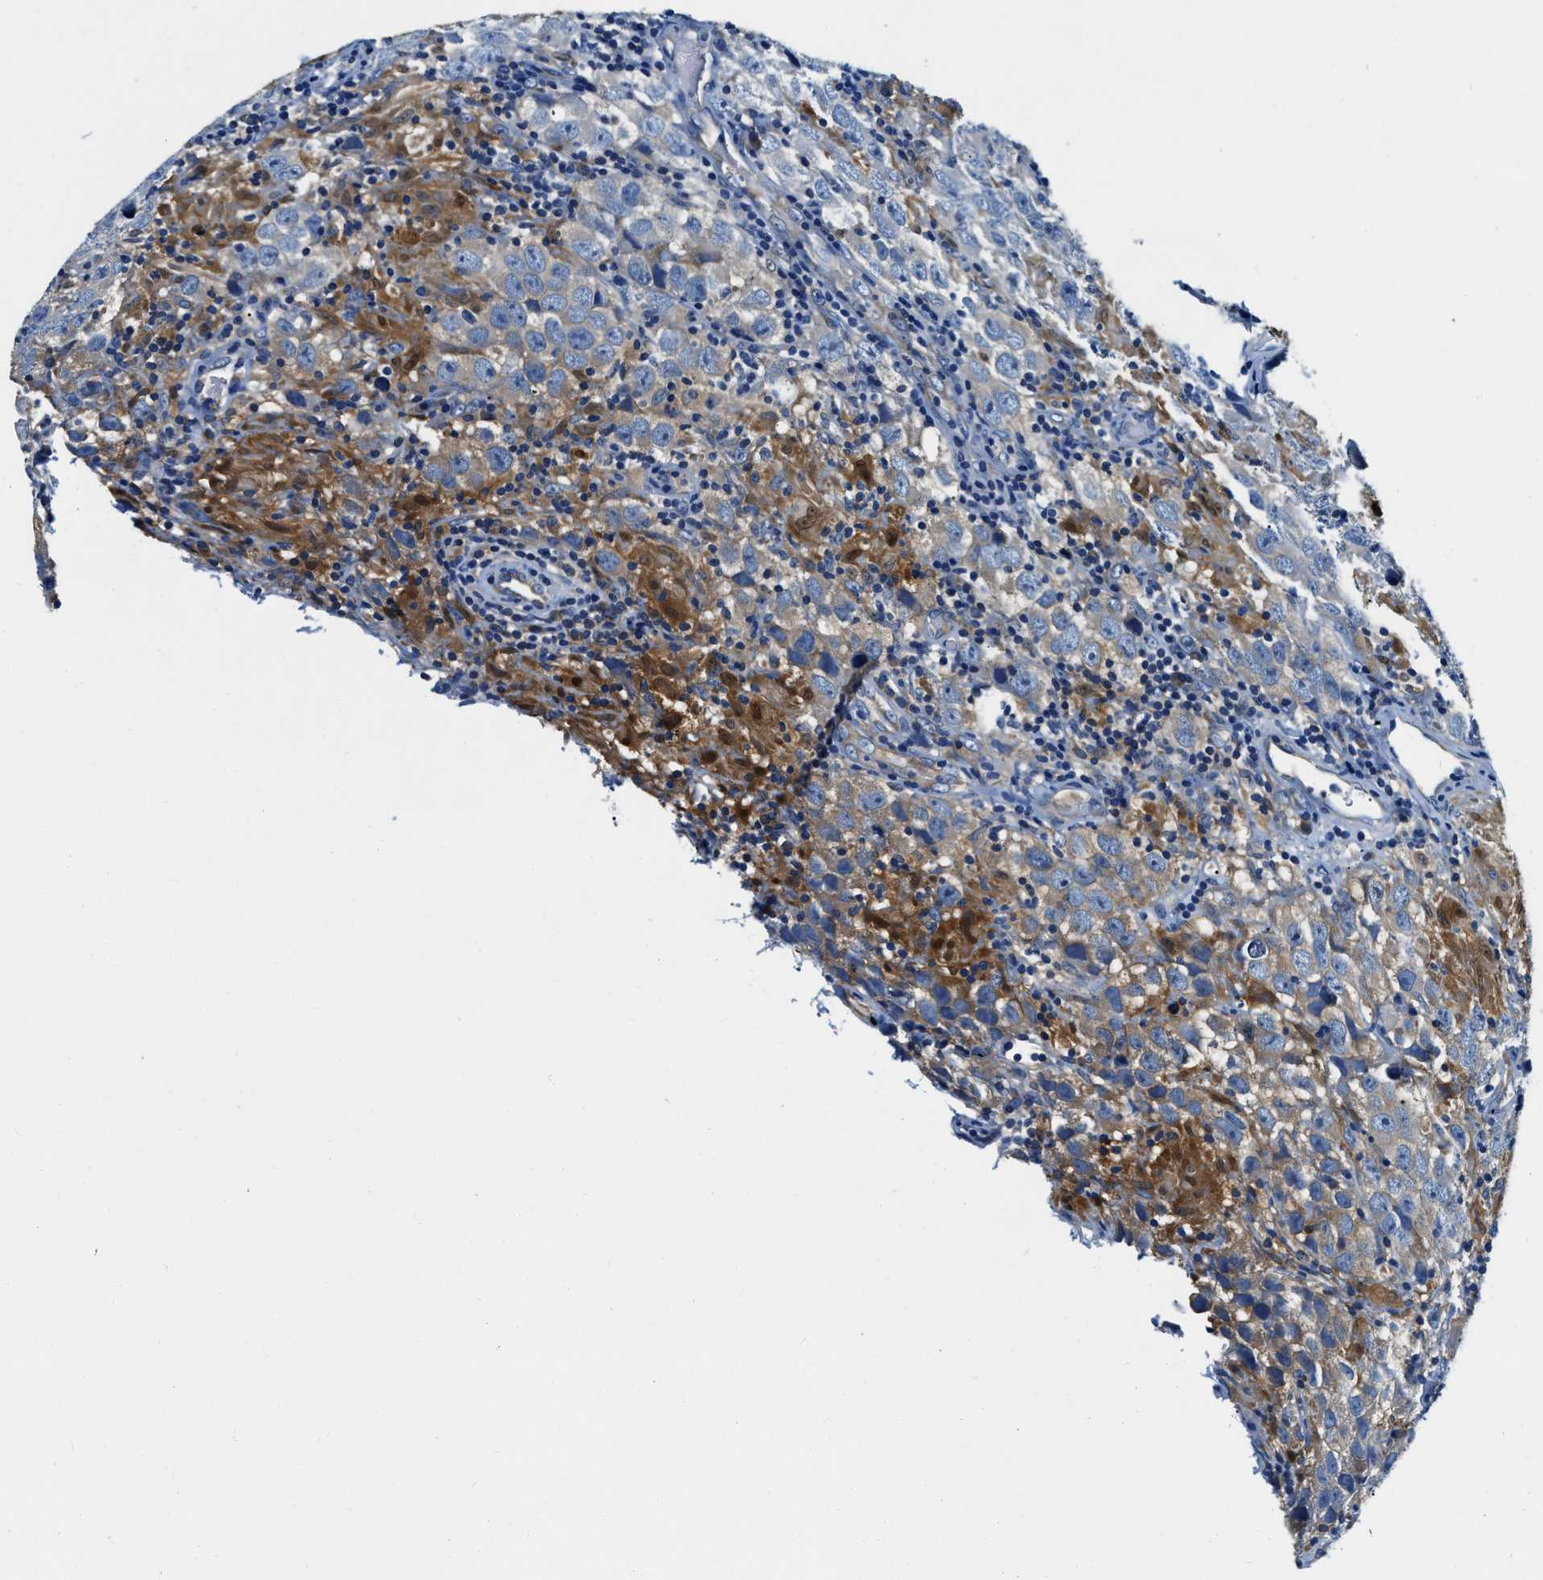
{"staining": {"intensity": "weak", "quantity": "25%-75%", "location": "cytoplasmic/membranous"}, "tissue": "testis cancer", "cell_type": "Tumor cells", "image_type": "cancer", "snomed": [{"axis": "morphology", "description": "Carcinoma, Embryonal, NOS"}, {"axis": "topography", "description": "Testis"}], "caption": "Immunohistochemical staining of testis cancer exhibits low levels of weak cytoplasmic/membranous staining in approximately 25%-75% of tumor cells.", "gene": "EIF2AK2", "patient": {"sex": "male", "age": 21}}